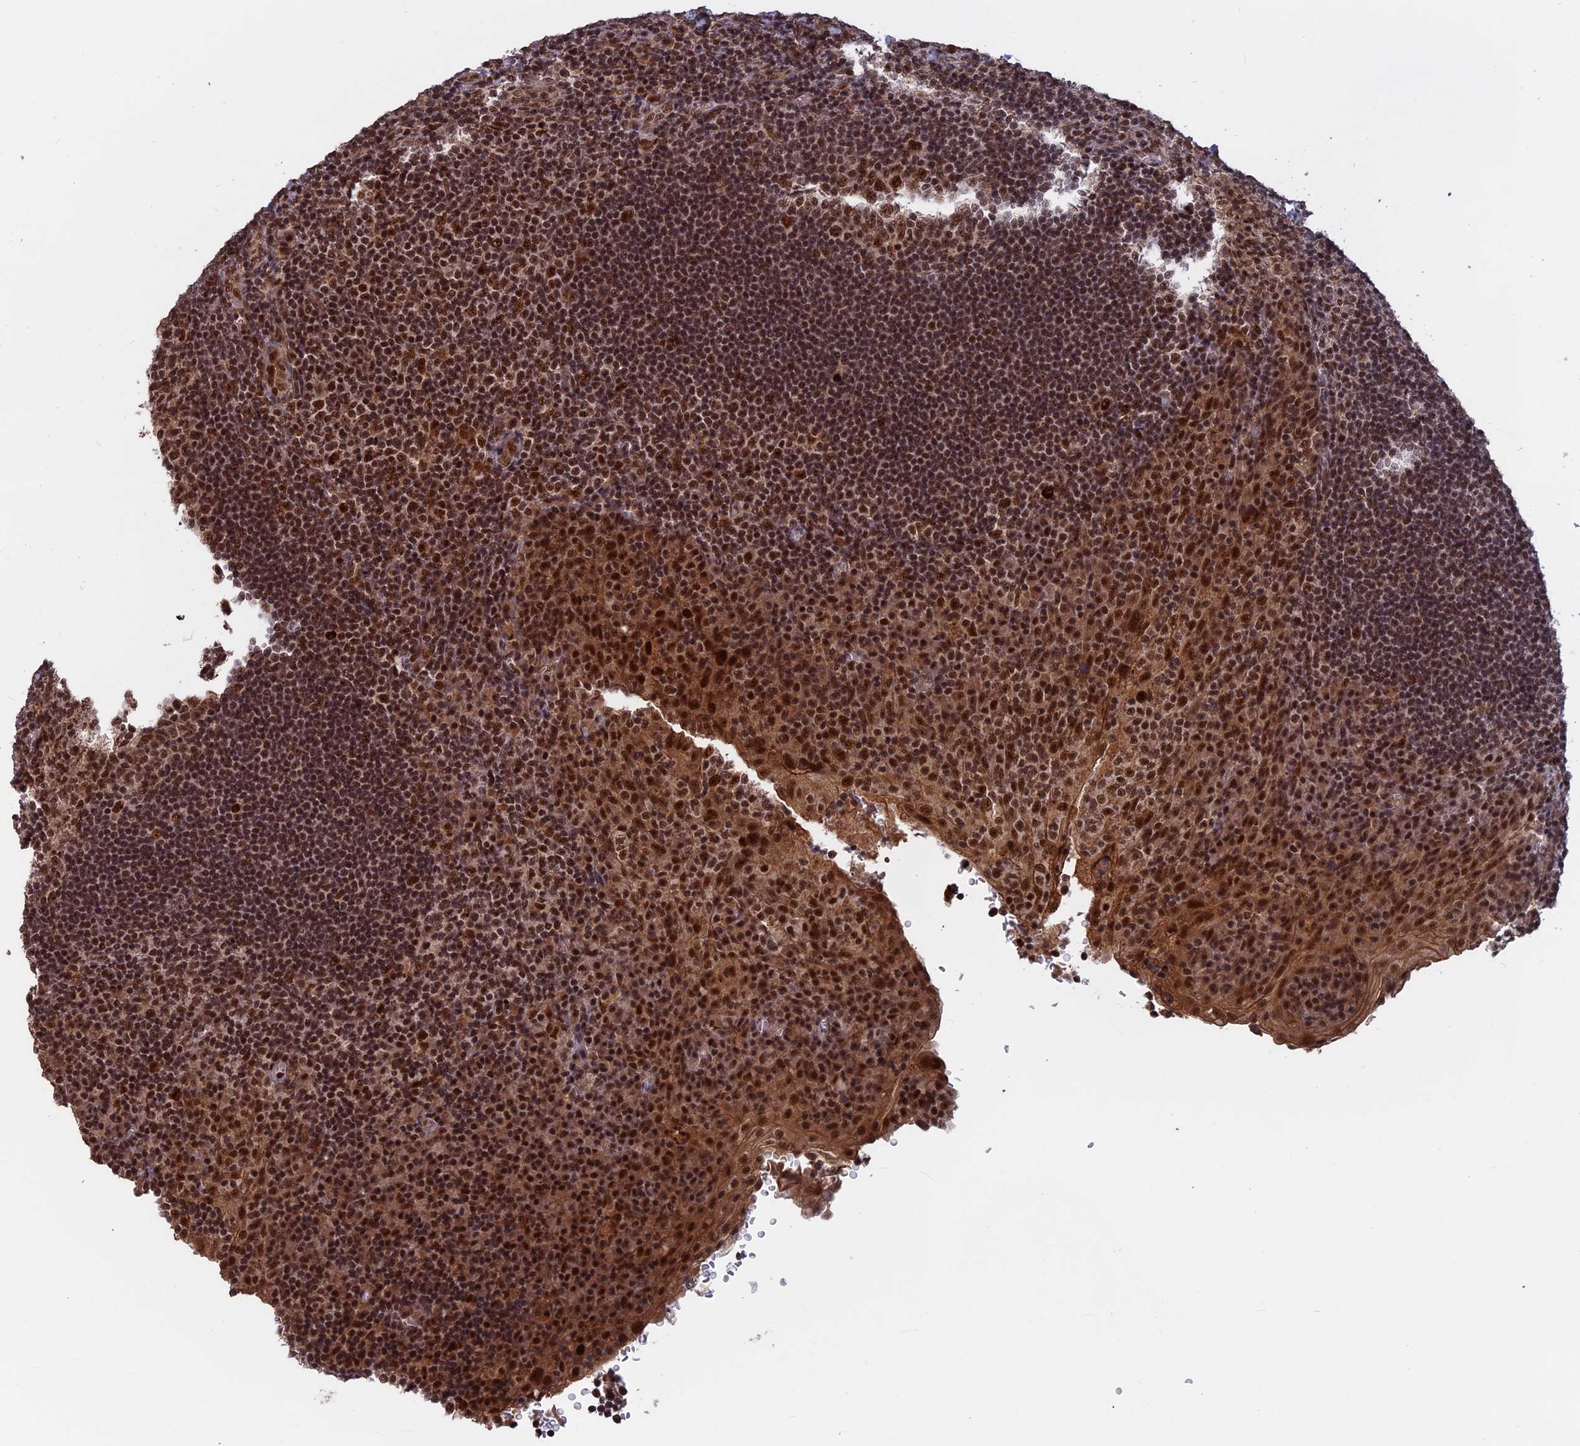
{"staining": {"intensity": "strong", "quantity": ">75%", "location": "nuclear"}, "tissue": "tonsil", "cell_type": "Germinal center cells", "image_type": "normal", "snomed": [{"axis": "morphology", "description": "Normal tissue, NOS"}, {"axis": "topography", "description": "Tonsil"}], "caption": "Immunohistochemistry image of unremarkable tonsil: human tonsil stained using immunohistochemistry (IHC) shows high levels of strong protein expression localized specifically in the nuclear of germinal center cells, appearing as a nuclear brown color.", "gene": "CACTIN", "patient": {"sex": "male", "age": 17}}